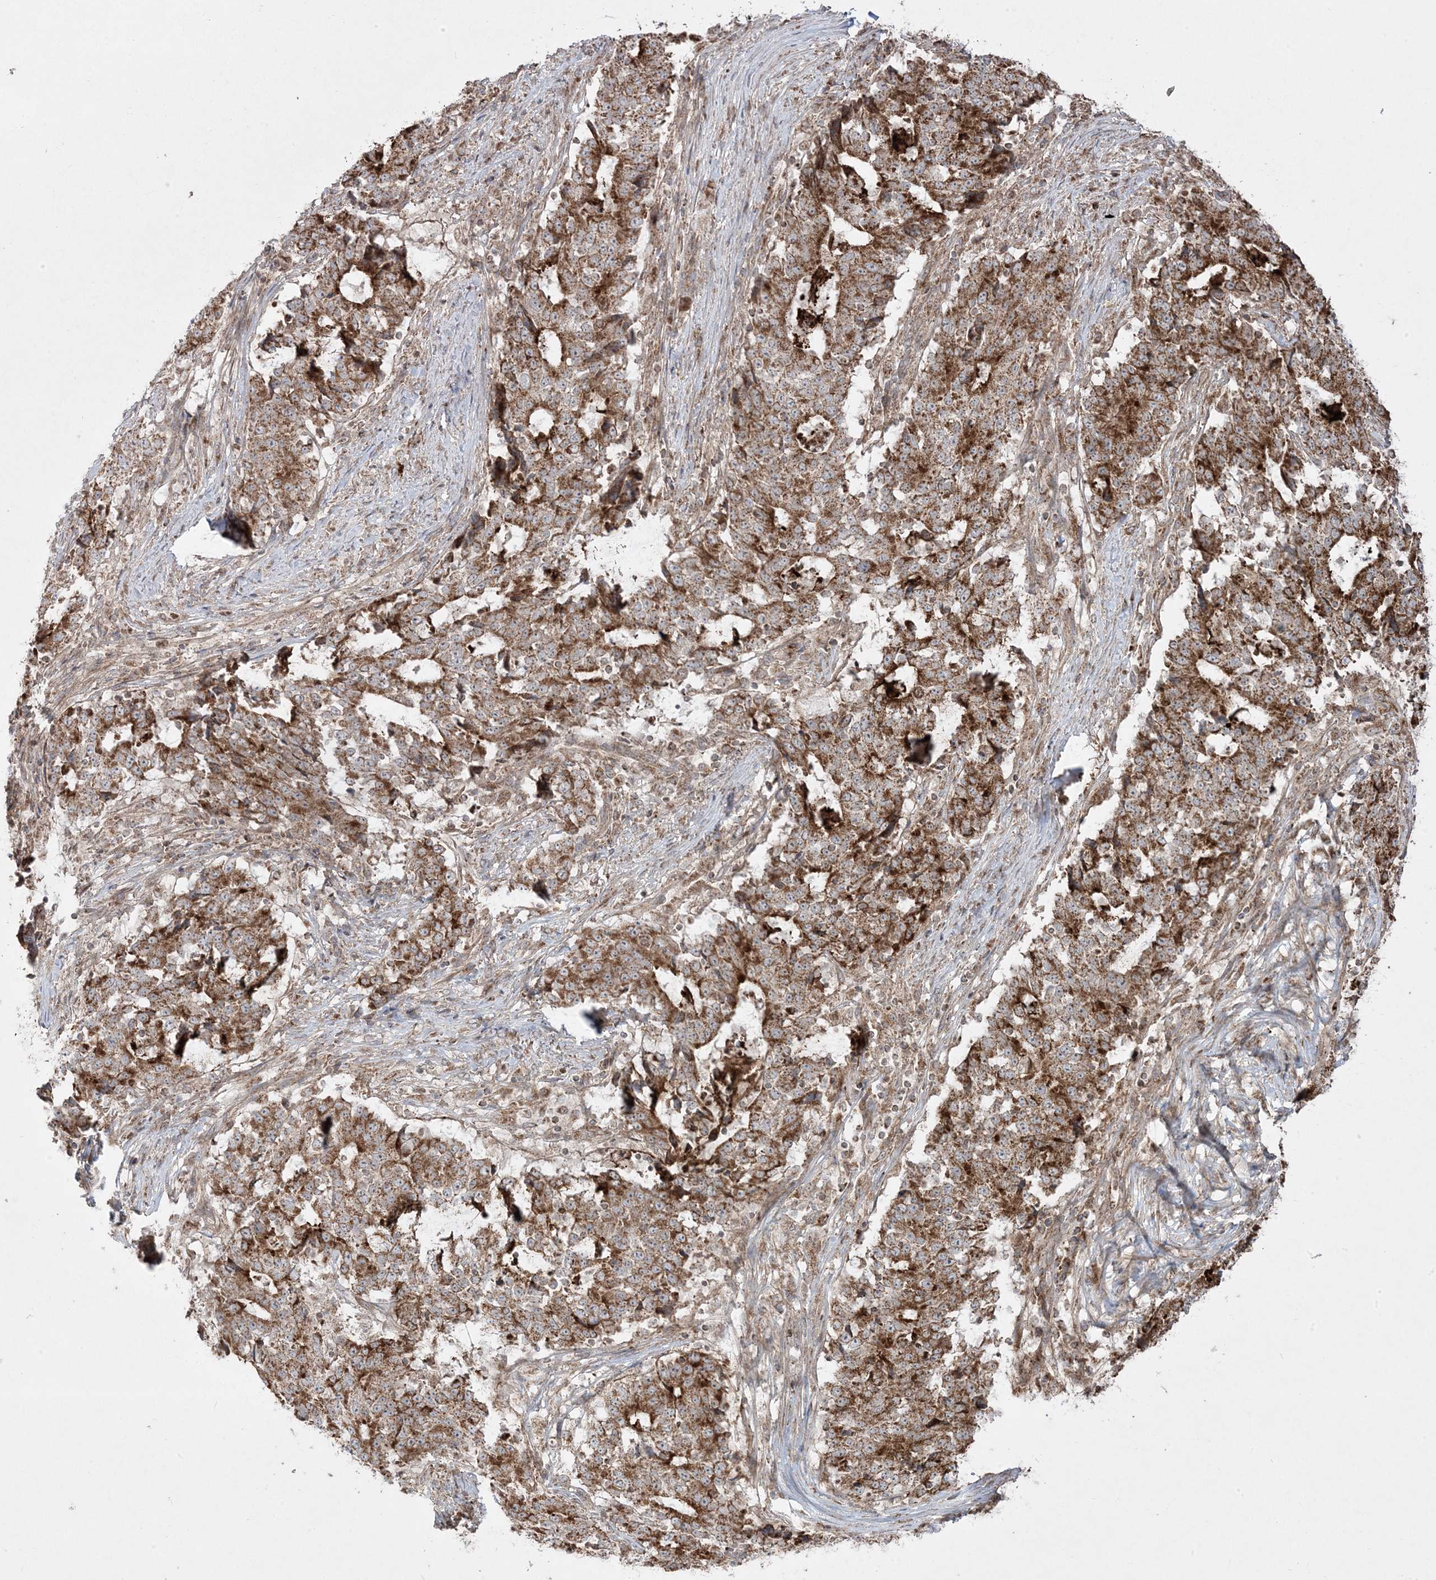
{"staining": {"intensity": "strong", "quantity": ">75%", "location": "cytoplasmic/membranous"}, "tissue": "stomach cancer", "cell_type": "Tumor cells", "image_type": "cancer", "snomed": [{"axis": "morphology", "description": "Adenocarcinoma, NOS"}, {"axis": "topography", "description": "Stomach"}], "caption": "About >75% of tumor cells in stomach adenocarcinoma exhibit strong cytoplasmic/membranous protein expression as visualized by brown immunohistochemical staining.", "gene": "CLUAP1", "patient": {"sex": "male", "age": 59}}